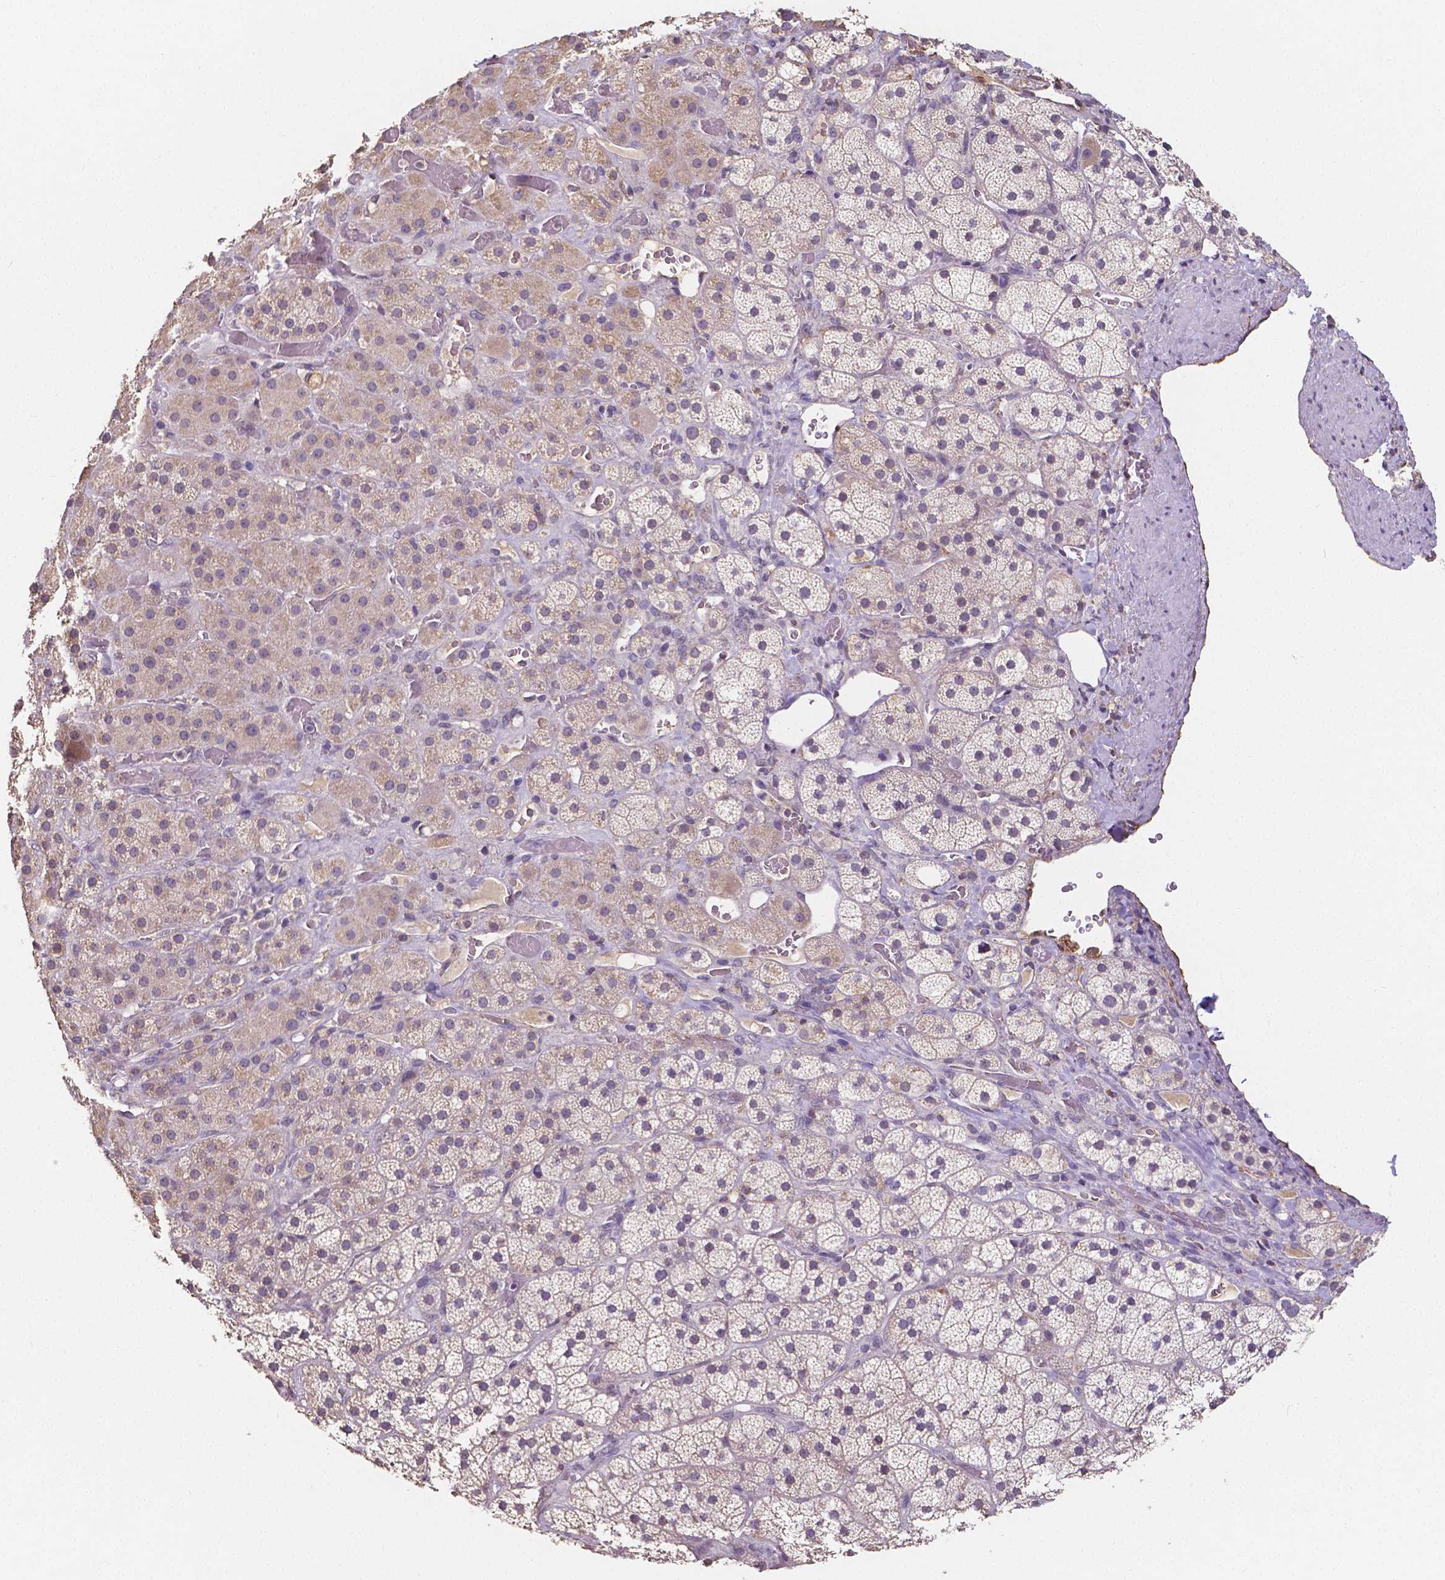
{"staining": {"intensity": "weak", "quantity": "<25%", "location": "cytoplasmic/membranous"}, "tissue": "adrenal gland", "cell_type": "Glandular cells", "image_type": "normal", "snomed": [{"axis": "morphology", "description": "Normal tissue, NOS"}, {"axis": "topography", "description": "Adrenal gland"}], "caption": "Human adrenal gland stained for a protein using IHC exhibits no expression in glandular cells.", "gene": "ELAVL2", "patient": {"sex": "male", "age": 57}}